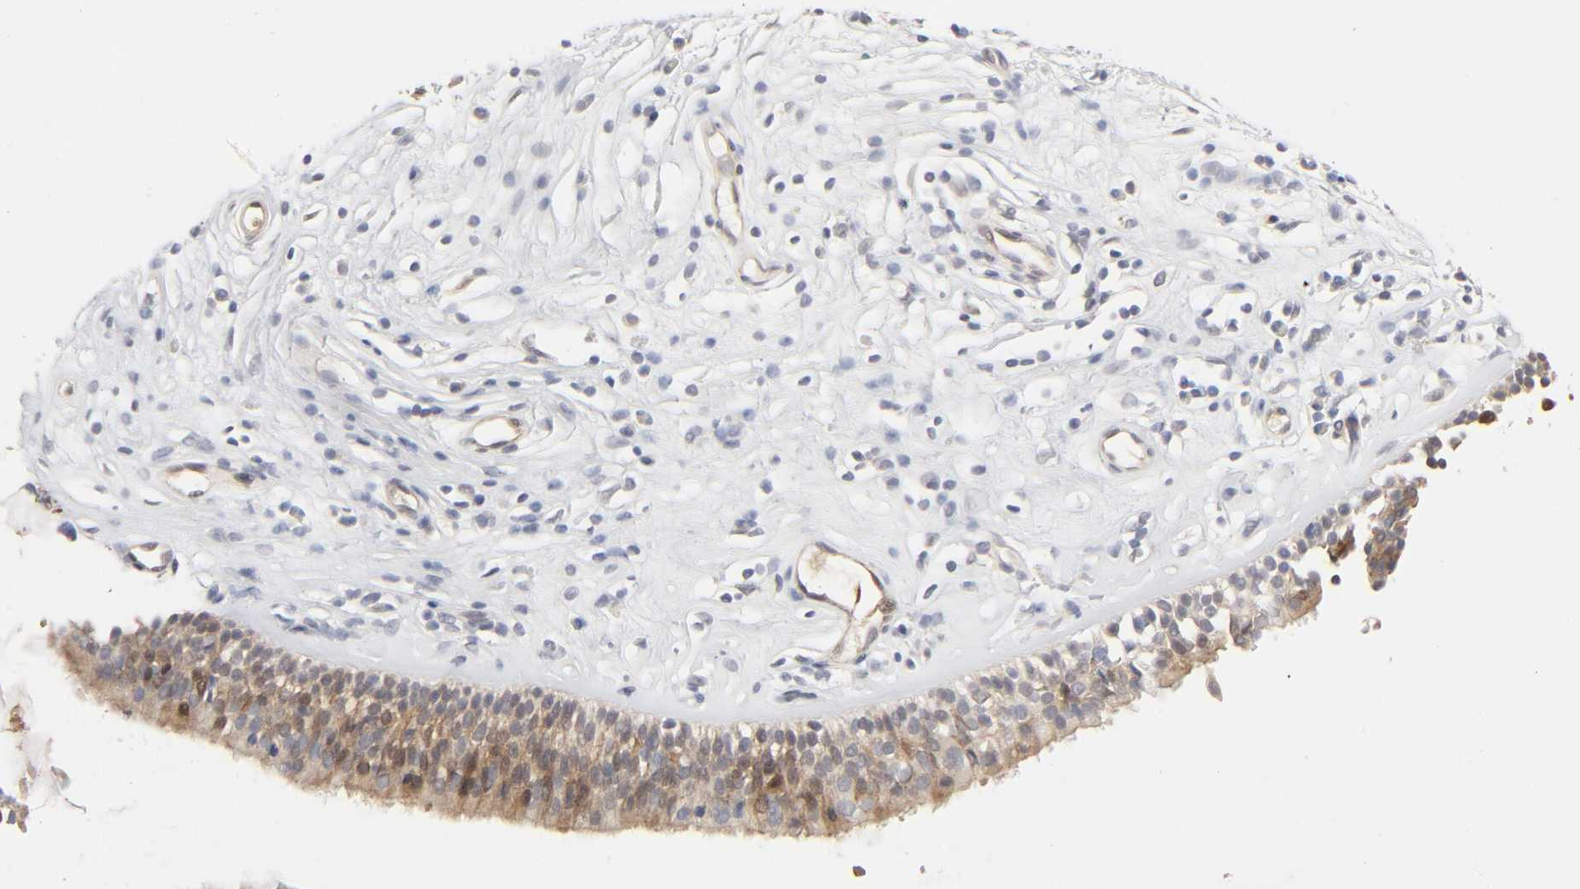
{"staining": {"intensity": "moderate", "quantity": ">75%", "location": "cytoplasmic/membranous"}, "tissue": "nasopharynx", "cell_type": "Respiratory epithelial cells", "image_type": "normal", "snomed": [{"axis": "morphology", "description": "Normal tissue, NOS"}, {"axis": "topography", "description": "Nasopharynx"}], "caption": "Immunohistochemical staining of unremarkable human nasopharynx exhibits >75% levels of moderate cytoplasmic/membranous protein expression in approximately >75% of respiratory epithelial cells.", "gene": "NDRG2", "patient": {"sex": "female", "age": 63}}